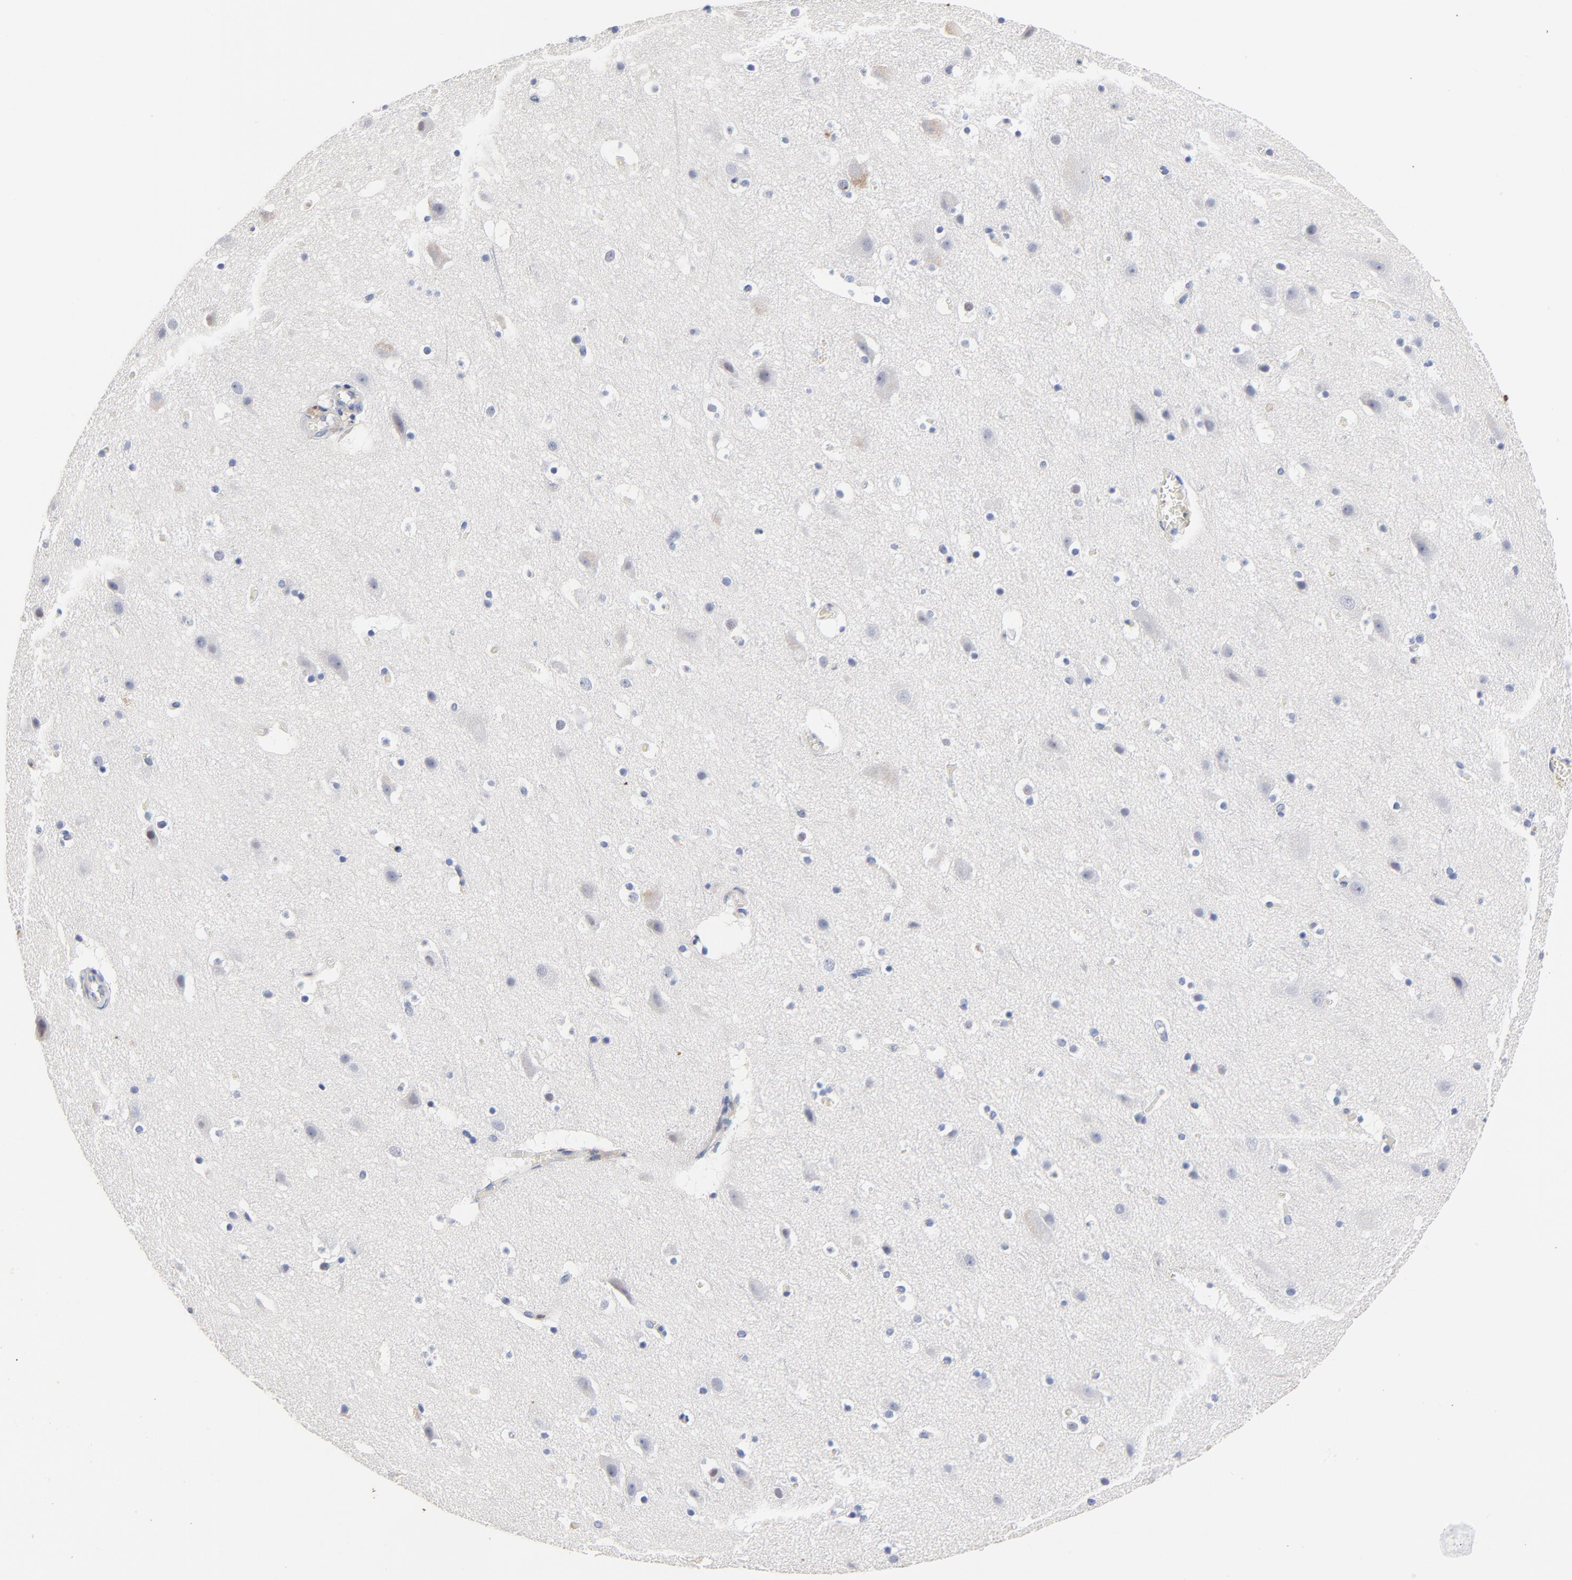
{"staining": {"intensity": "negative", "quantity": "none", "location": "none"}, "tissue": "cerebral cortex", "cell_type": "Endothelial cells", "image_type": "normal", "snomed": [{"axis": "morphology", "description": "Normal tissue, NOS"}, {"axis": "topography", "description": "Cerebral cortex"}], "caption": "Immunohistochemical staining of benign human cerebral cortex demonstrates no significant staining in endothelial cells. The staining is performed using DAB brown chromogen with nuclei counter-stained in using hematoxylin.", "gene": "AADAC", "patient": {"sex": "male", "age": 45}}